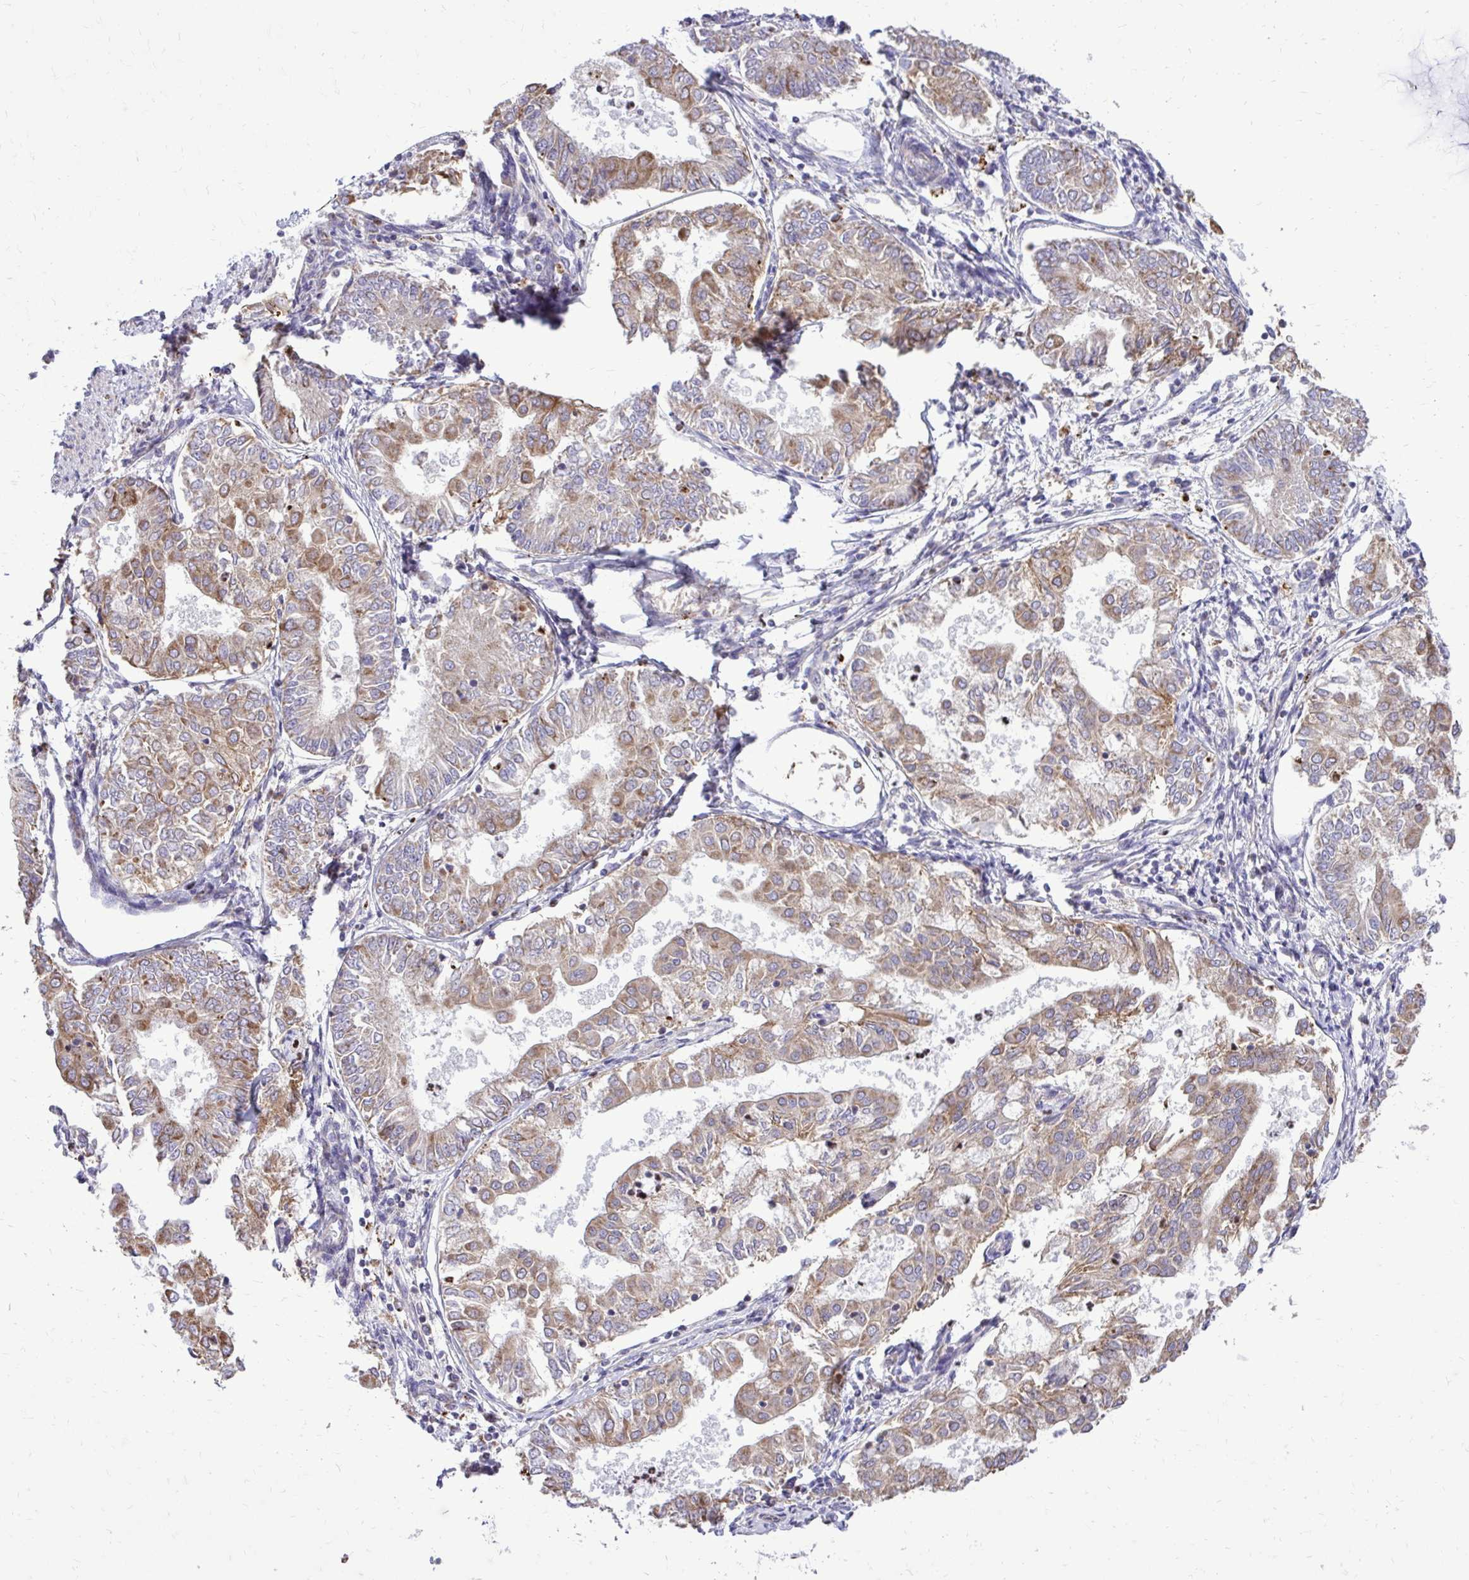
{"staining": {"intensity": "weak", "quantity": ">75%", "location": "cytoplasmic/membranous"}, "tissue": "endometrial cancer", "cell_type": "Tumor cells", "image_type": "cancer", "snomed": [{"axis": "morphology", "description": "Adenocarcinoma, NOS"}, {"axis": "topography", "description": "Endometrium"}], "caption": "Immunohistochemical staining of human adenocarcinoma (endometrial) shows low levels of weak cytoplasmic/membranous protein staining in about >75% of tumor cells. Using DAB (3,3'-diaminobenzidine) (brown) and hematoxylin (blue) stains, captured at high magnification using brightfield microscopy.", "gene": "ABCC3", "patient": {"sex": "female", "age": 68}}